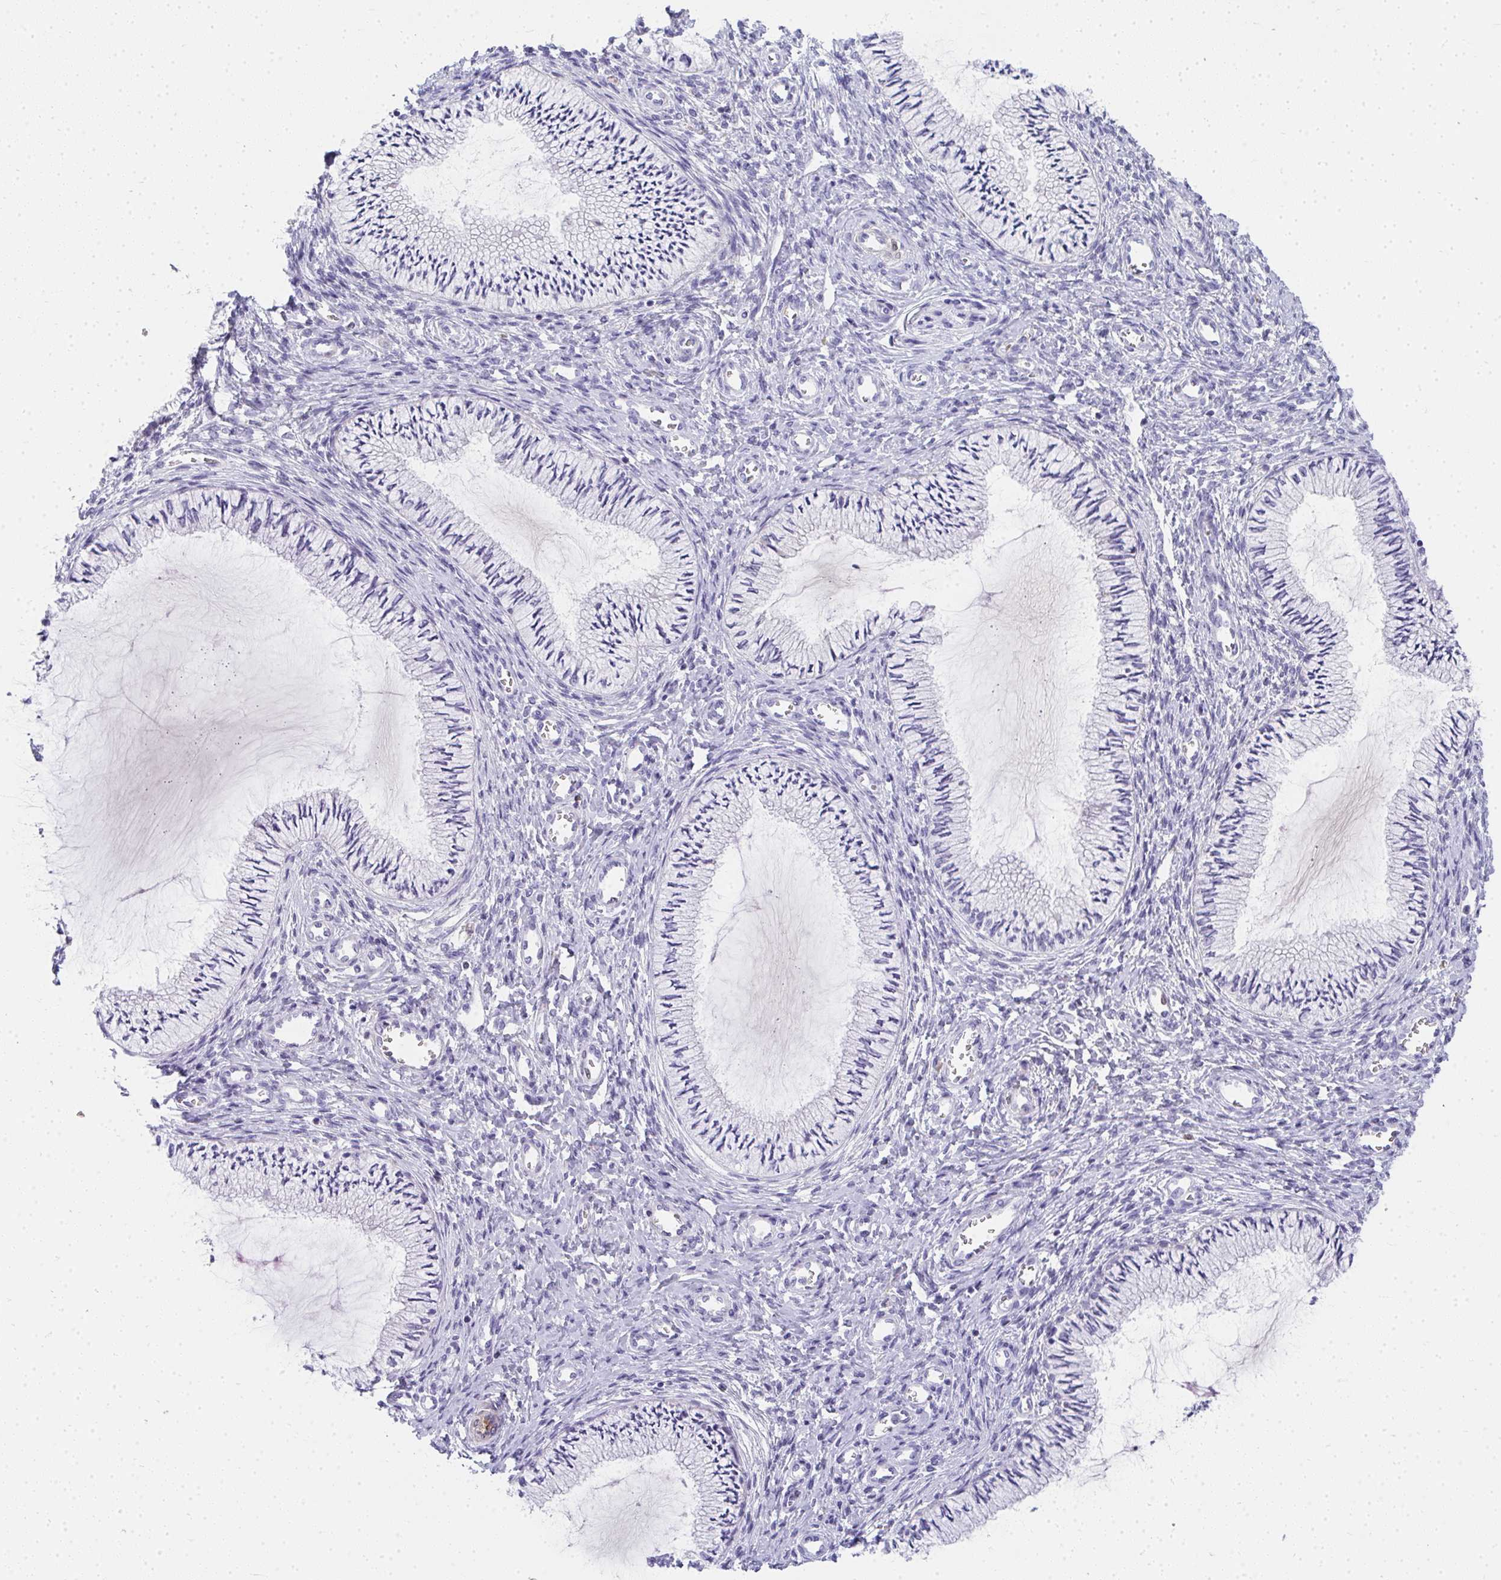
{"staining": {"intensity": "negative", "quantity": "none", "location": "none"}, "tissue": "cervix", "cell_type": "Glandular cells", "image_type": "normal", "snomed": [{"axis": "morphology", "description": "Normal tissue, NOS"}, {"axis": "topography", "description": "Cervix"}], "caption": "Immunohistochemistry of unremarkable cervix exhibits no expression in glandular cells. (Immunohistochemistry, brightfield microscopy, high magnification).", "gene": "ZSWIM3", "patient": {"sex": "female", "age": 24}}